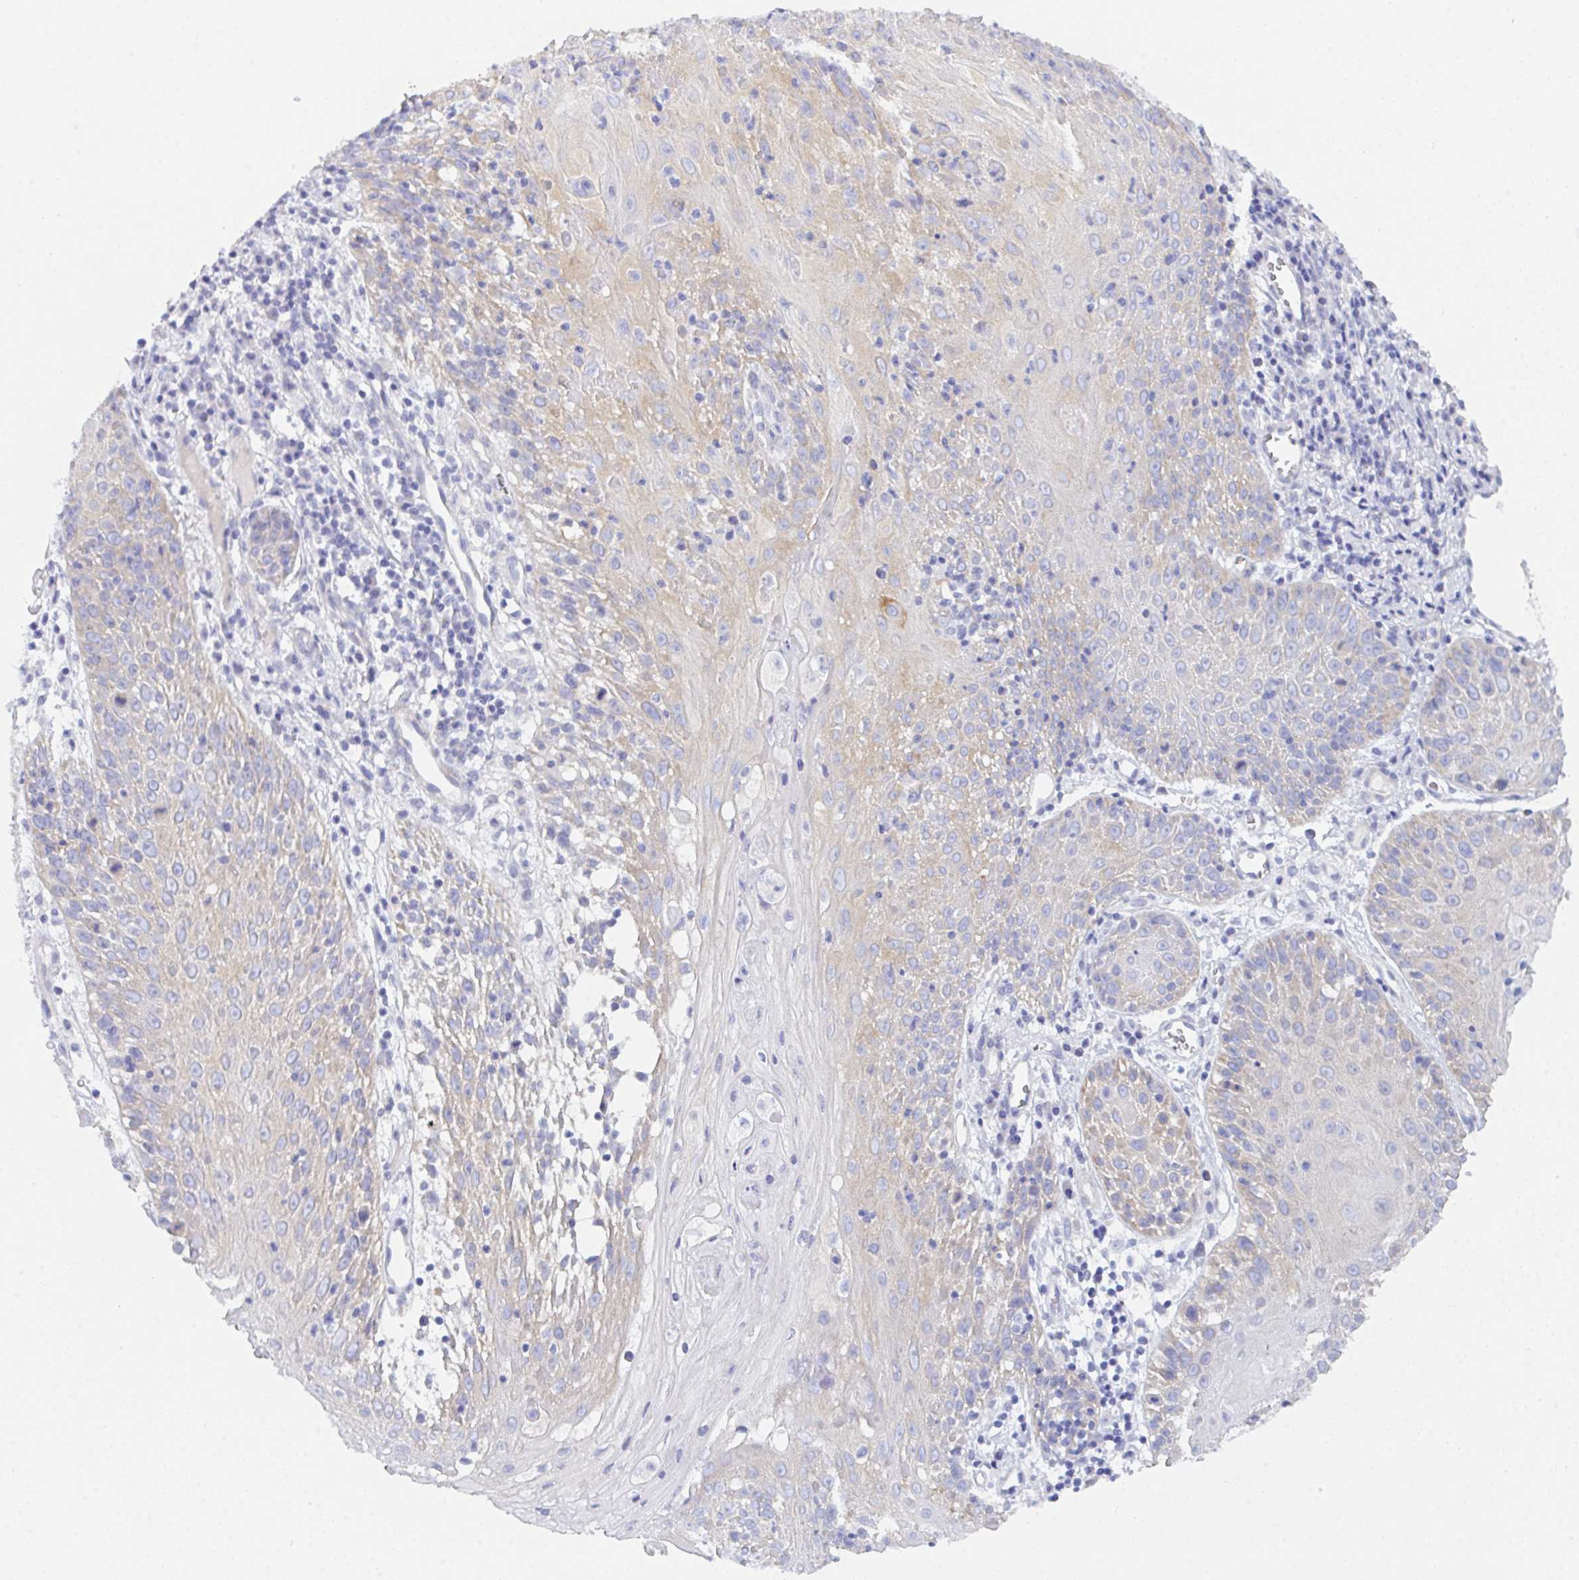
{"staining": {"intensity": "weak", "quantity": "25%-75%", "location": "cytoplasmic/membranous"}, "tissue": "skin cancer", "cell_type": "Tumor cells", "image_type": "cancer", "snomed": [{"axis": "morphology", "description": "Squamous cell carcinoma, NOS"}, {"axis": "topography", "description": "Skin"}, {"axis": "topography", "description": "Vulva"}], "caption": "This histopathology image demonstrates immunohistochemistry (IHC) staining of human skin squamous cell carcinoma, with low weak cytoplasmic/membranous expression in approximately 25%-75% of tumor cells.", "gene": "CEP170B", "patient": {"sex": "female", "age": 76}}